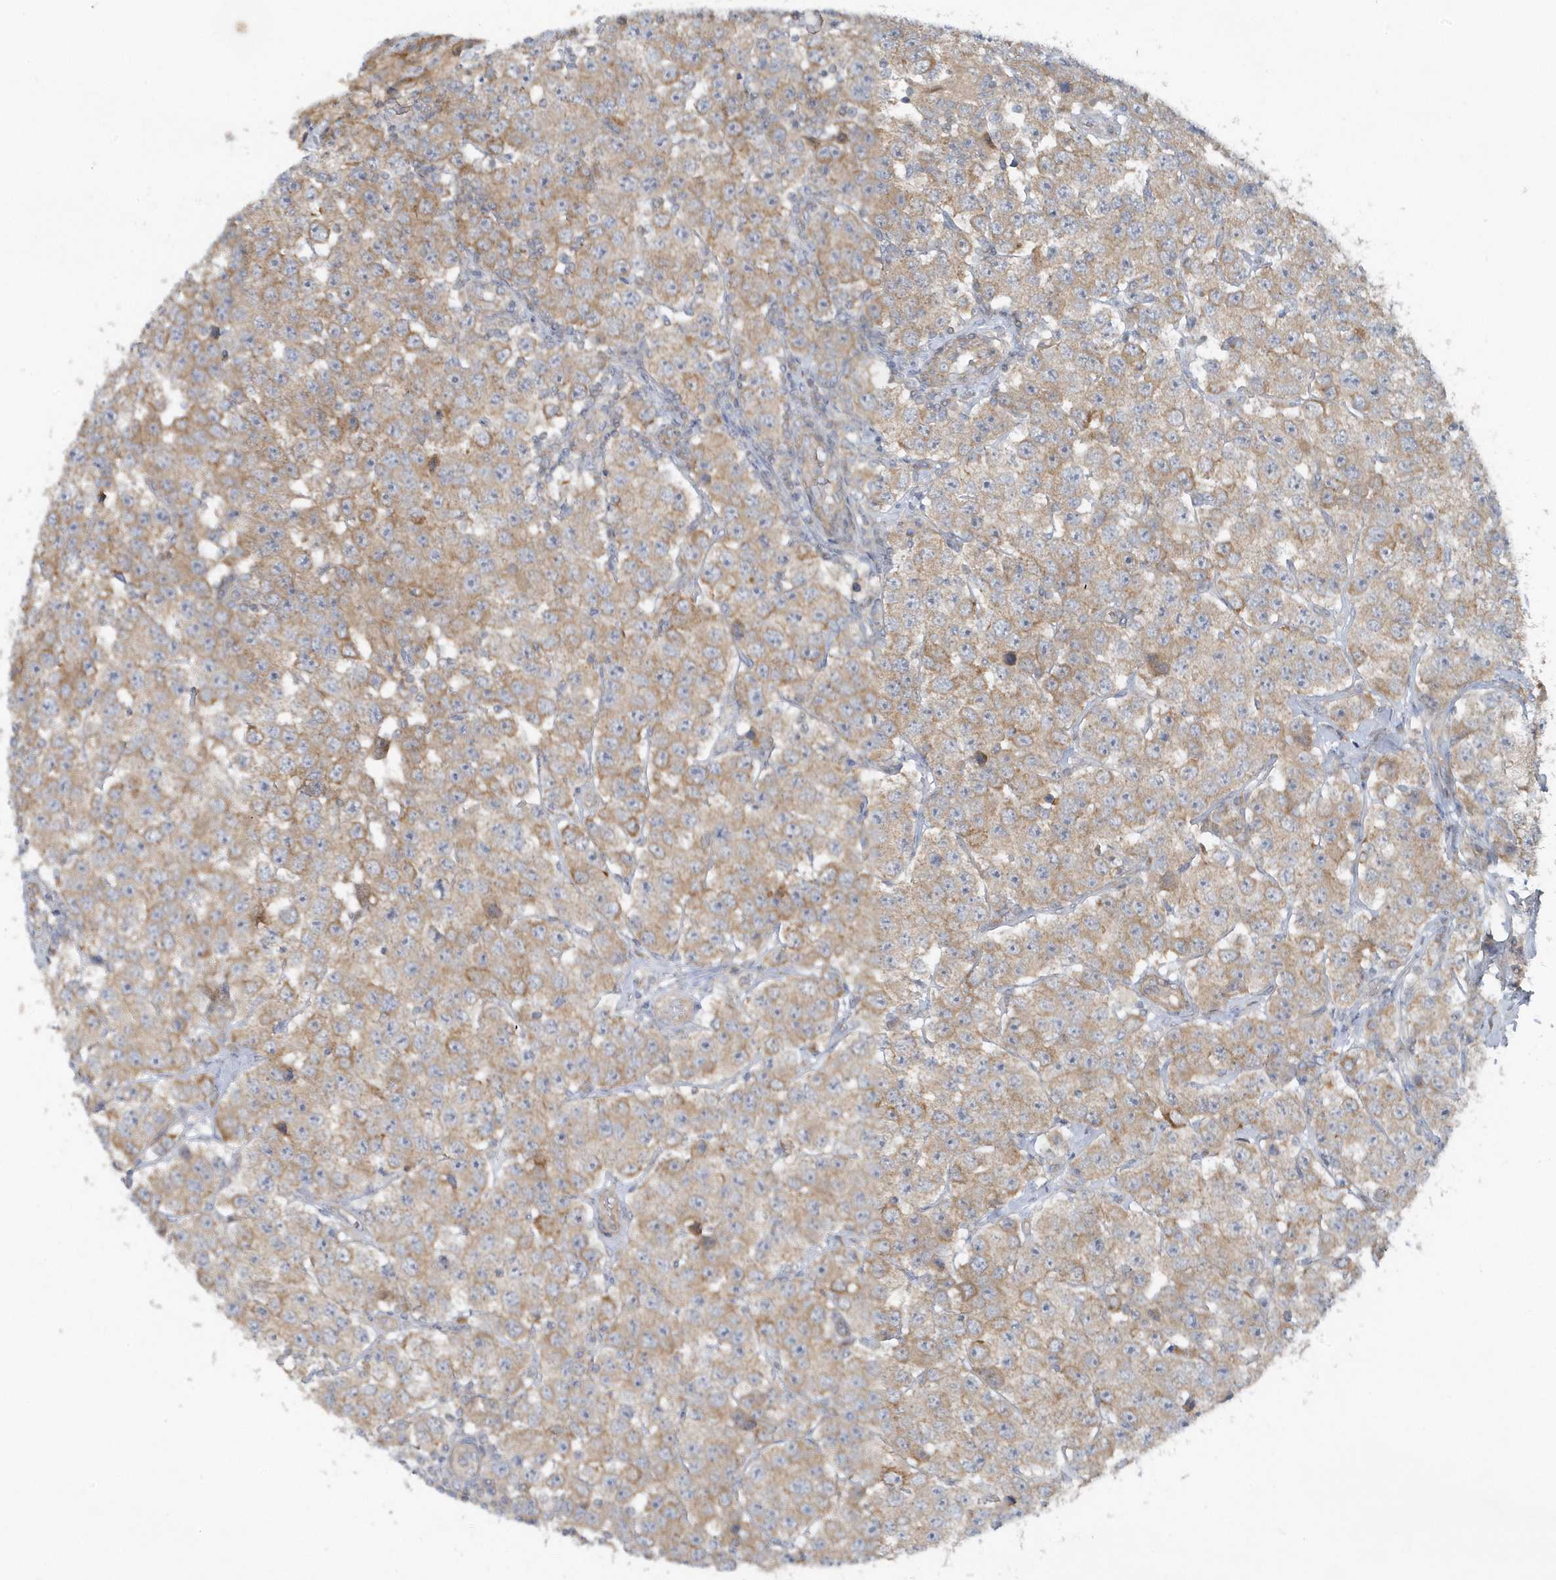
{"staining": {"intensity": "moderate", "quantity": ">75%", "location": "cytoplasmic/membranous"}, "tissue": "testis cancer", "cell_type": "Tumor cells", "image_type": "cancer", "snomed": [{"axis": "morphology", "description": "Seminoma, NOS"}, {"axis": "topography", "description": "Testis"}], "caption": "Moderate cytoplasmic/membranous expression for a protein is present in about >75% of tumor cells of testis cancer using immunohistochemistry (IHC).", "gene": "LEXM", "patient": {"sex": "male", "age": 28}}